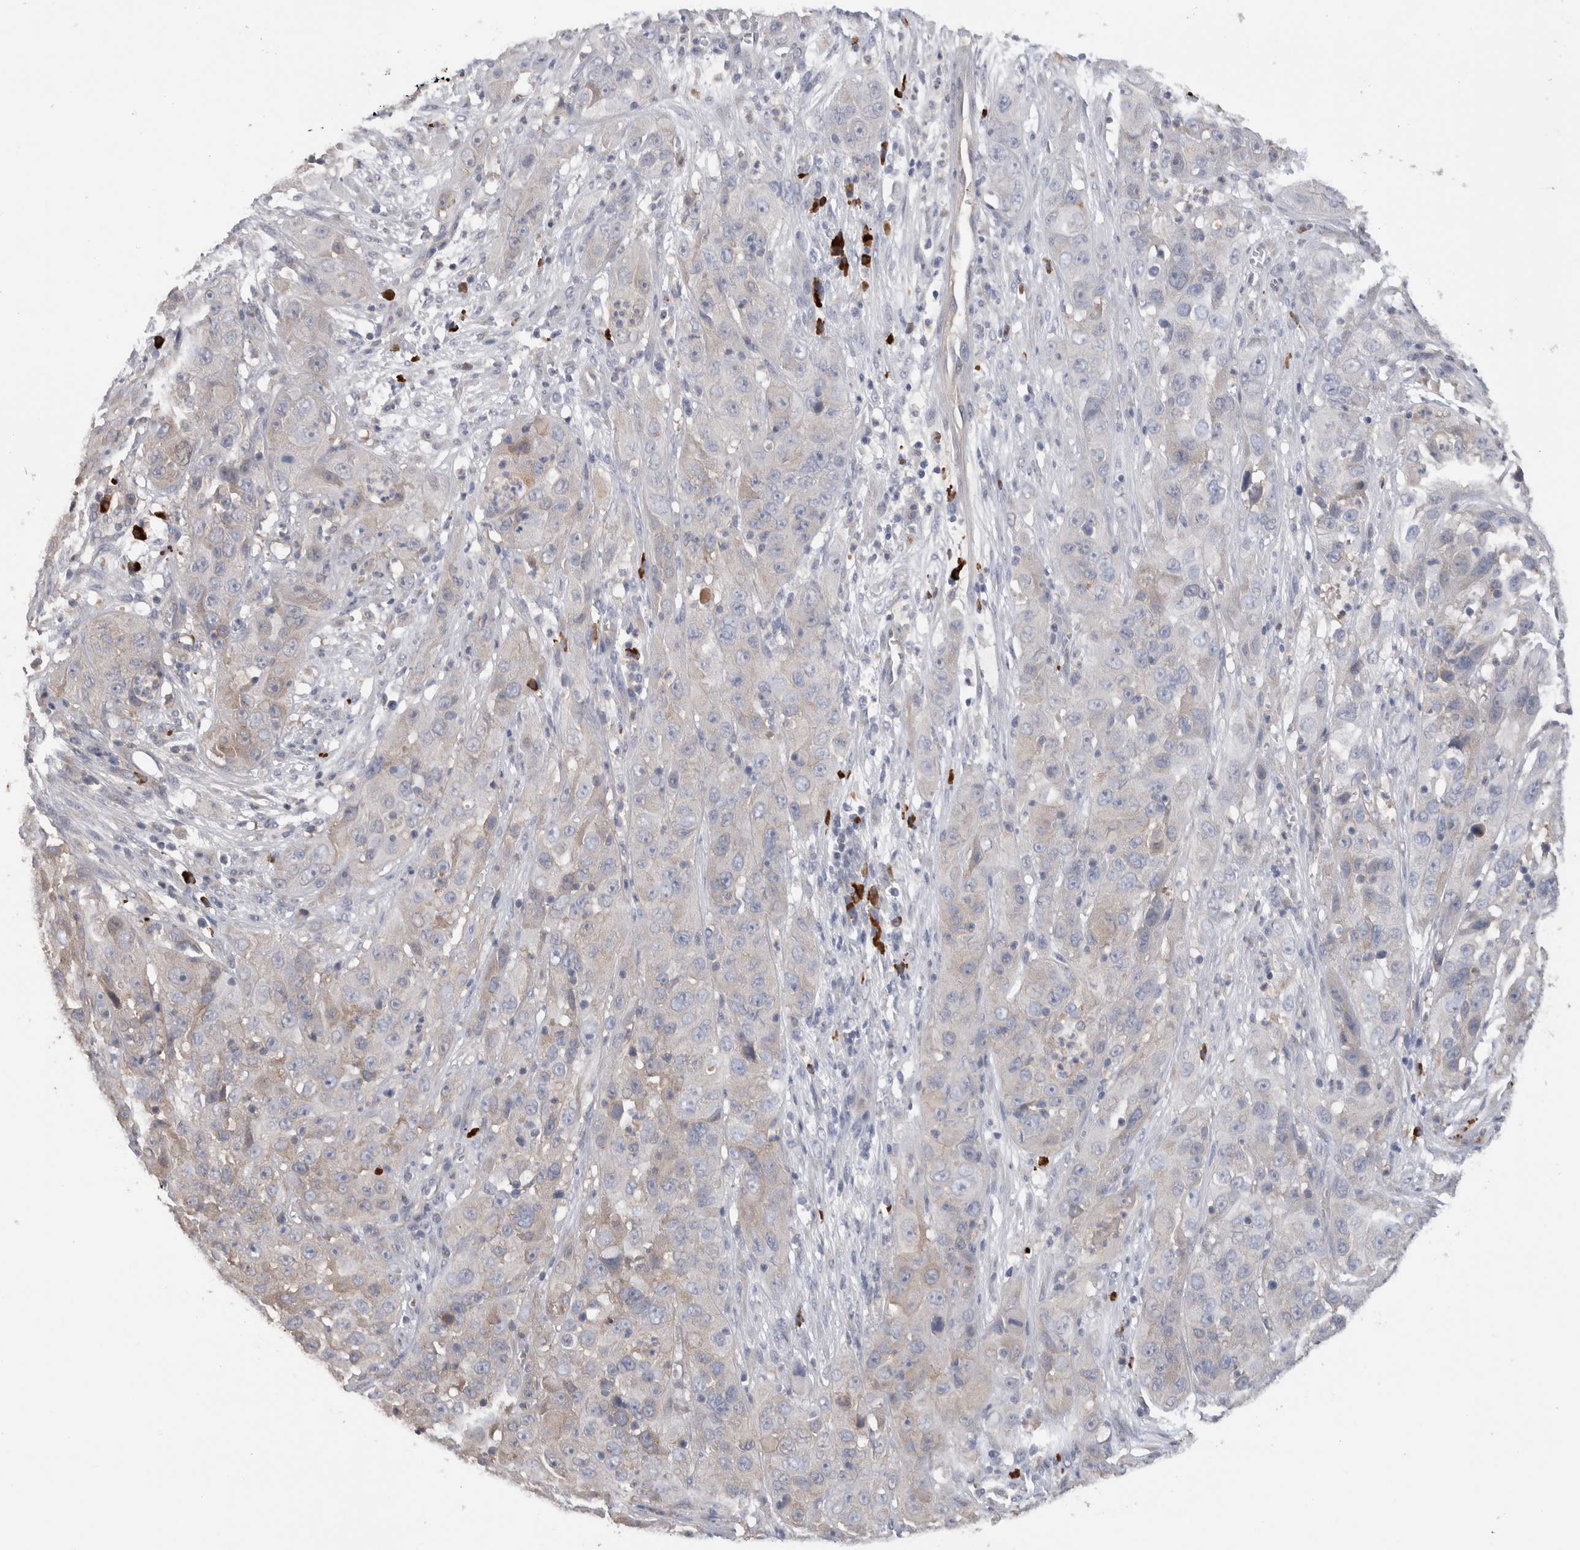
{"staining": {"intensity": "weak", "quantity": "<25%", "location": "cytoplasmic/membranous"}, "tissue": "cervical cancer", "cell_type": "Tumor cells", "image_type": "cancer", "snomed": [{"axis": "morphology", "description": "Squamous cell carcinoma, NOS"}, {"axis": "topography", "description": "Cervix"}], "caption": "The micrograph reveals no staining of tumor cells in cervical cancer (squamous cell carcinoma). (Immunohistochemistry, brightfield microscopy, high magnification).", "gene": "PPP3CC", "patient": {"sex": "female", "age": 32}}